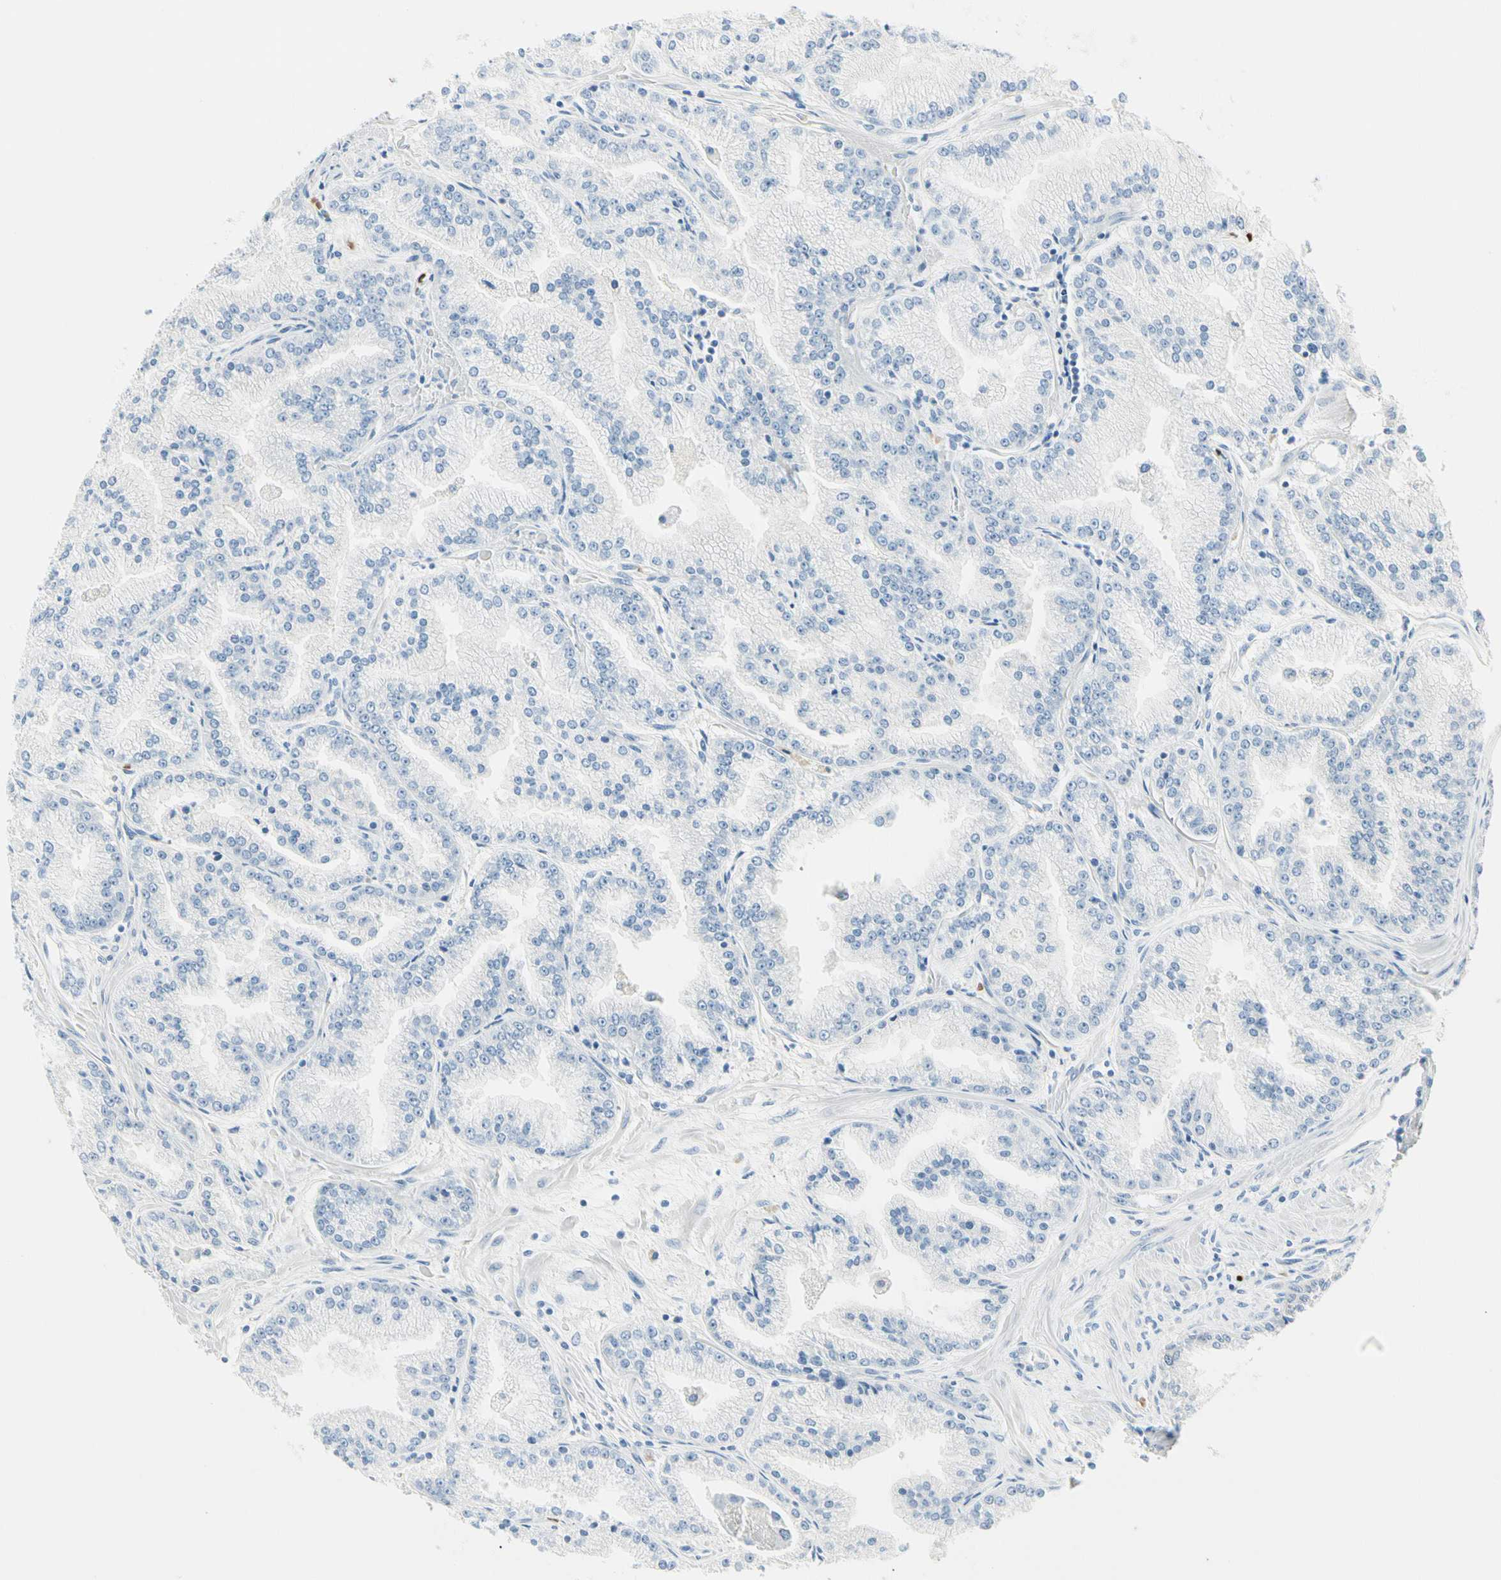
{"staining": {"intensity": "negative", "quantity": "none", "location": "none"}, "tissue": "prostate cancer", "cell_type": "Tumor cells", "image_type": "cancer", "snomed": [{"axis": "morphology", "description": "Adenocarcinoma, High grade"}, {"axis": "topography", "description": "Prostate"}], "caption": "DAB immunohistochemical staining of prostate high-grade adenocarcinoma displays no significant staining in tumor cells.", "gene": "CA1", "patient": {"sex": "male", "age": 61}}